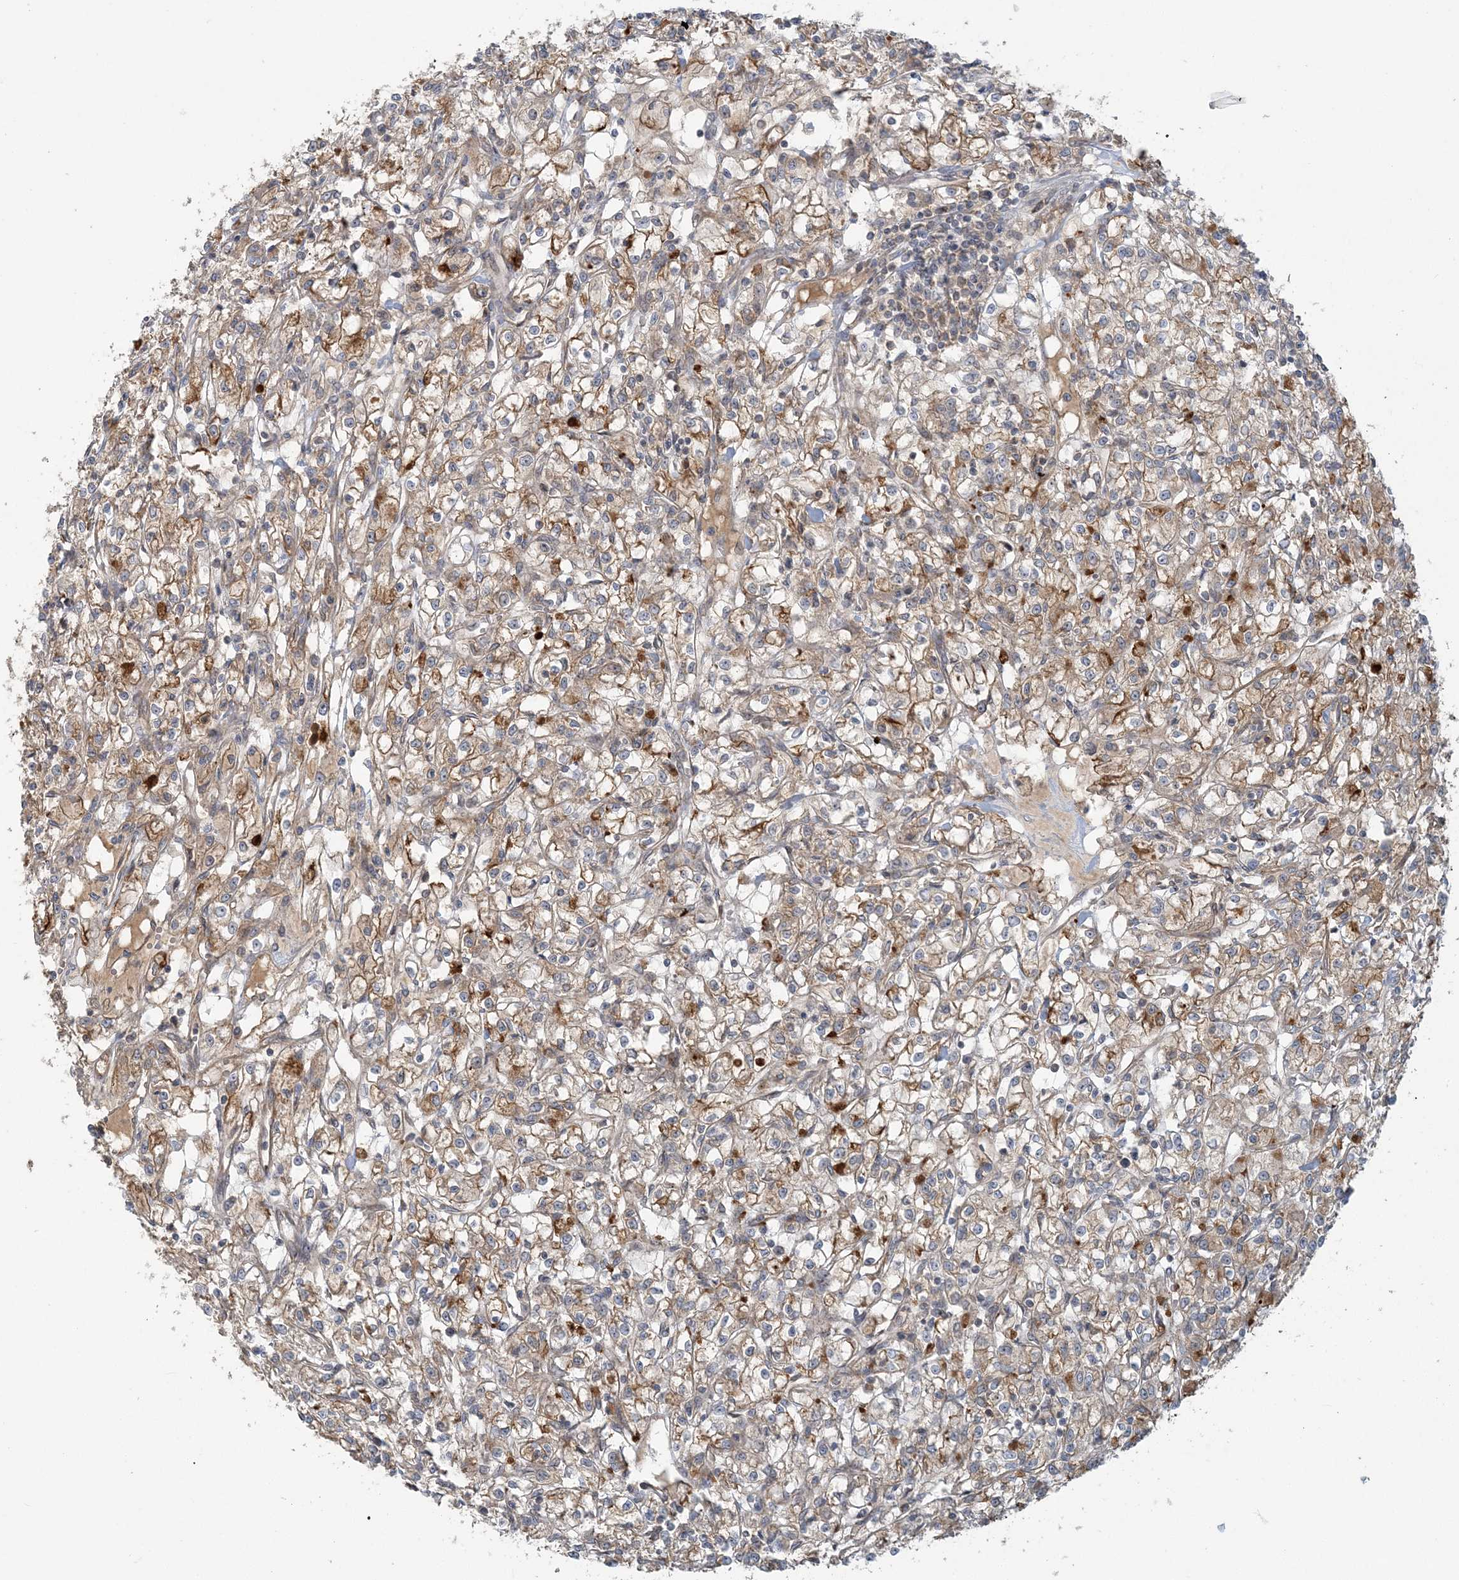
{"staining": {"intensity": "moderate", "quantity": ">75%", "location": "cytoplasmic/membranous"}, "tissue": "renal cancer", "cell_type": "Tumor cells", "image_type": "cancer", "snomed": [{"axis": "morphology", "description": "Adenocarcinoma, NOS"}, {"axis": "topography", "description": "Kidney"}], "caption": "A high-resolution photomicrograph shows immunohistochemistry (IHC) staining of renal cancer (adenocarcinoma), which exhibits moderate cytoplasmic/membranous expression in about >75% of tumor cells.", "gene": "STIM2", "patient": {"sex": "female", "age": 59}}